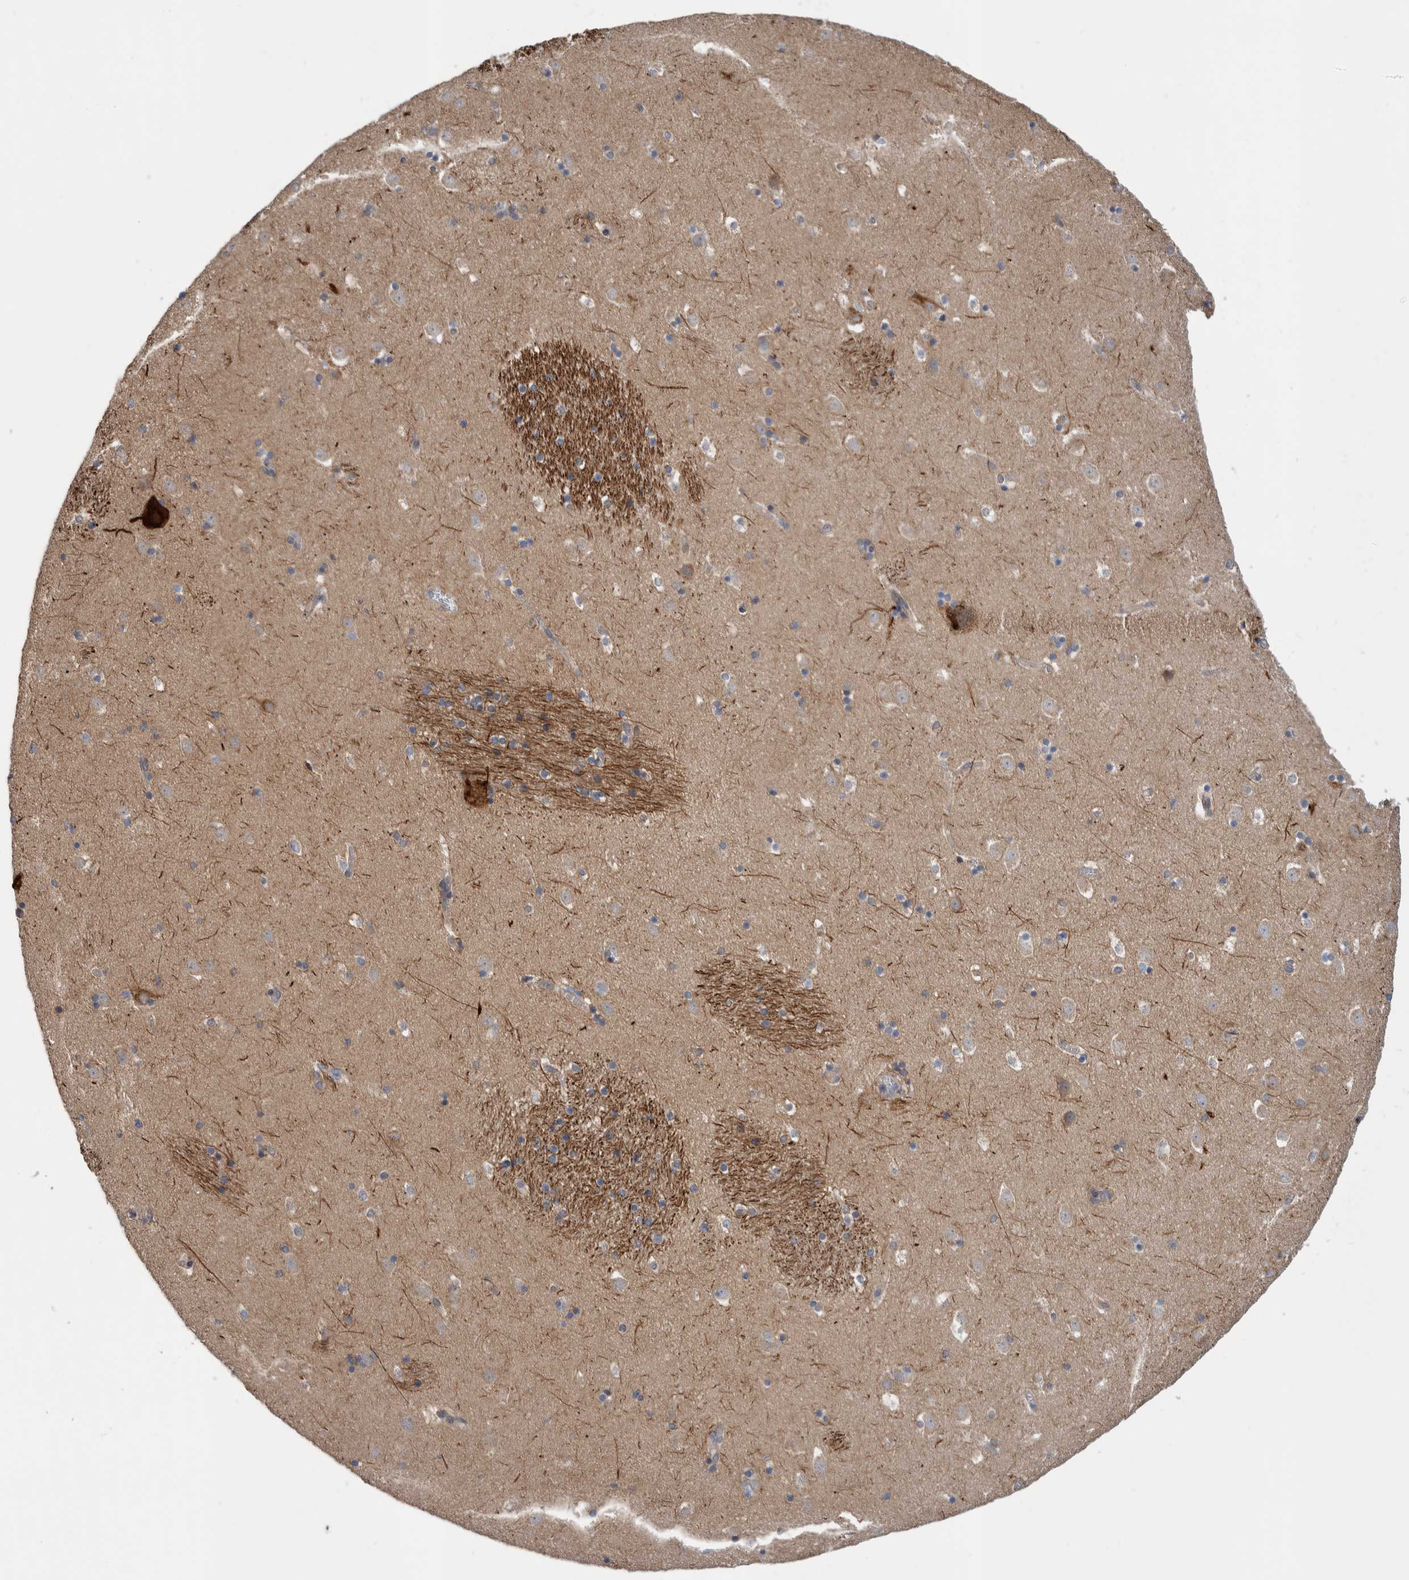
{"staining": {"intensity": "negative", "quantity": "none", "location": "none"}, "tissue": "caudate", "cell_type": "Glial cells", "image_type": "normal", "snomed": [{"axis": "morphology", "description": "Normal tissue, NOS"}, {"axis": "topography", "description": "Lateral ventricle wall"}], "caption": "Human caudate stained for a protein using immunohistochemistry displays no staining in glial cells.", "gene": "SDCBP", "patient": {"sex": "male", "age": 45}}